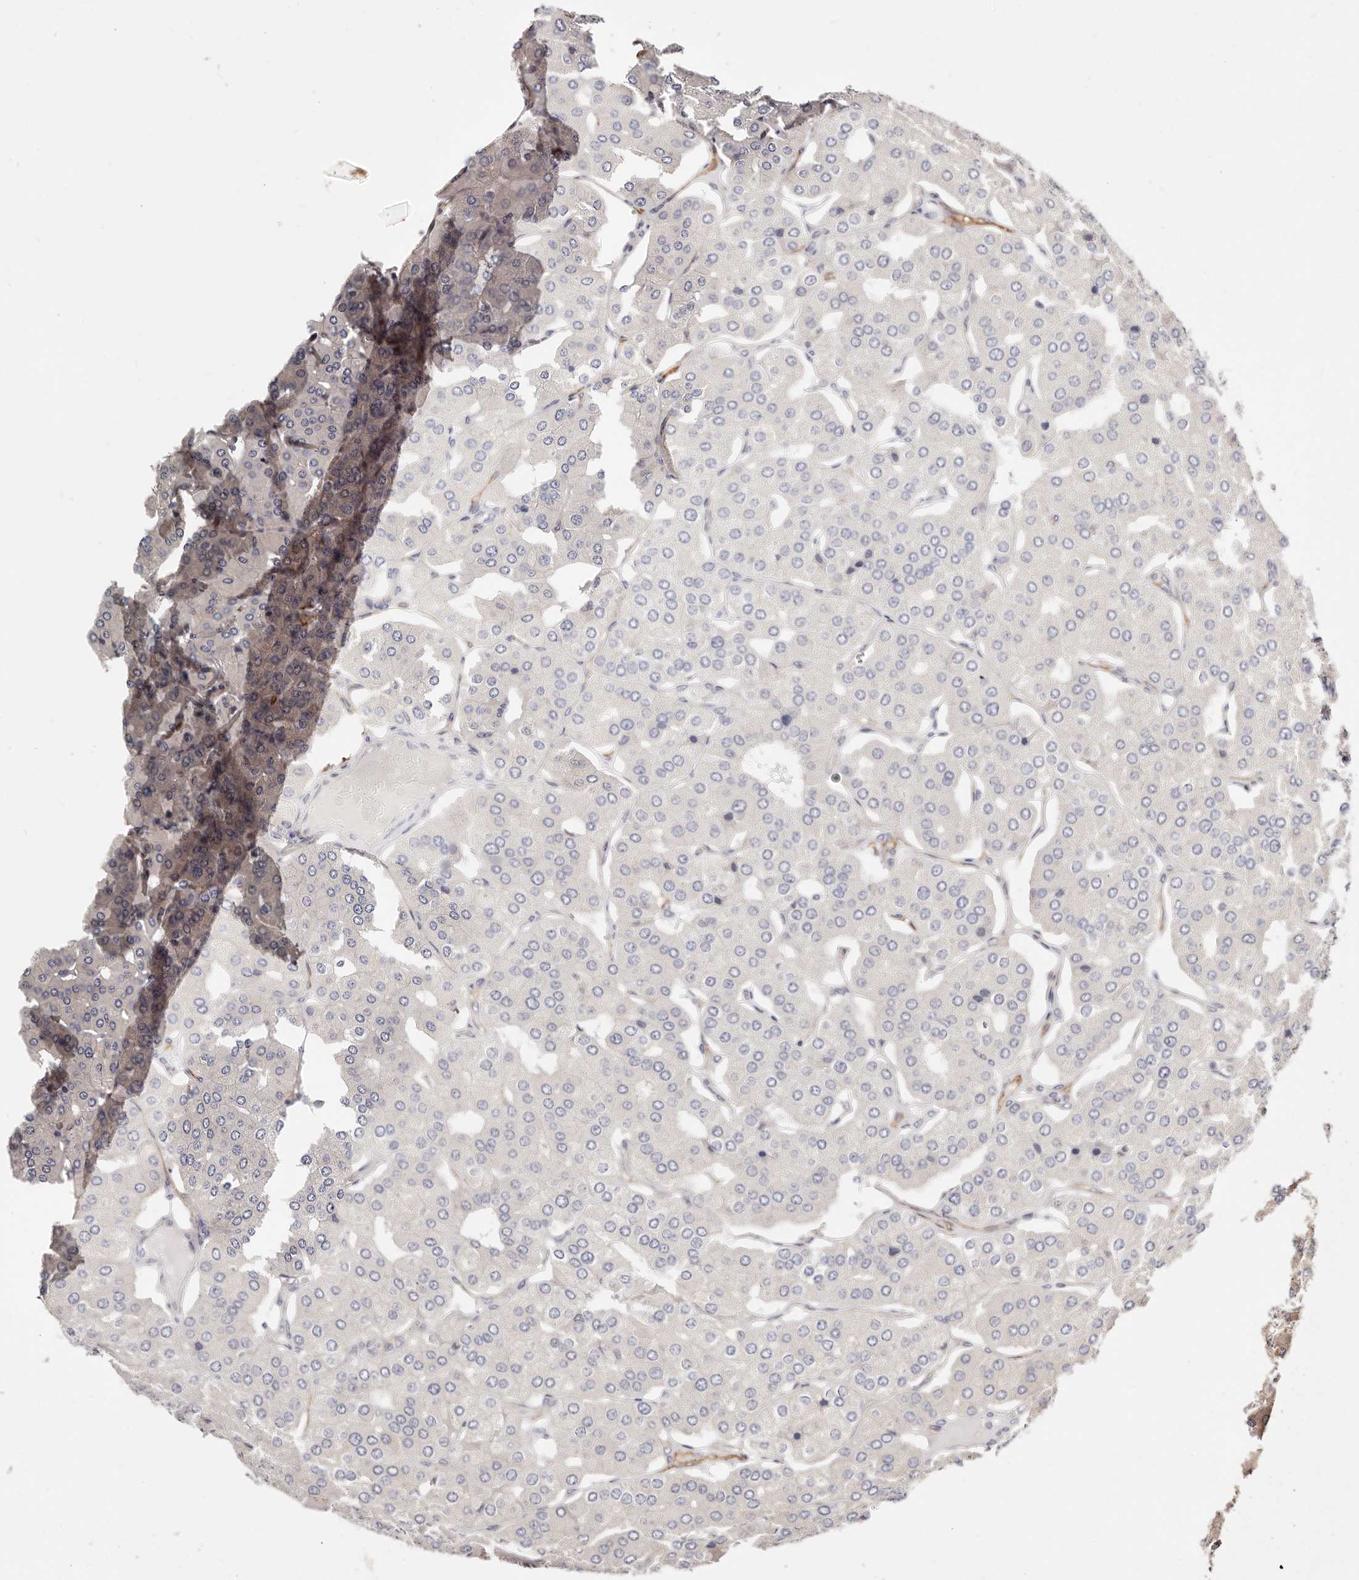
{"staining": {"intensity": "negative", "quantity": "none", "location": "none"}, "tissue": "parathyroid gland", "cell_type": "Glandular cells", "image_type": "normal", "snomed": [{"axis": "morphology", "description": "Normal tissue, NOS"}, {"axis": "morphology", "description": "Adenoma, NOS"}, {"axis": "topography", "description": "Parathyroid gland"}], "caption": "Immunohistochemistry of benign human parathyroid gland displays no expression in glandular cells. (DAB (3,3'-diaminobenzidine) immunohistochemistry, high magnification).", "gene": "STAT5A", "patient": {"sex": "female", "age": 86}}